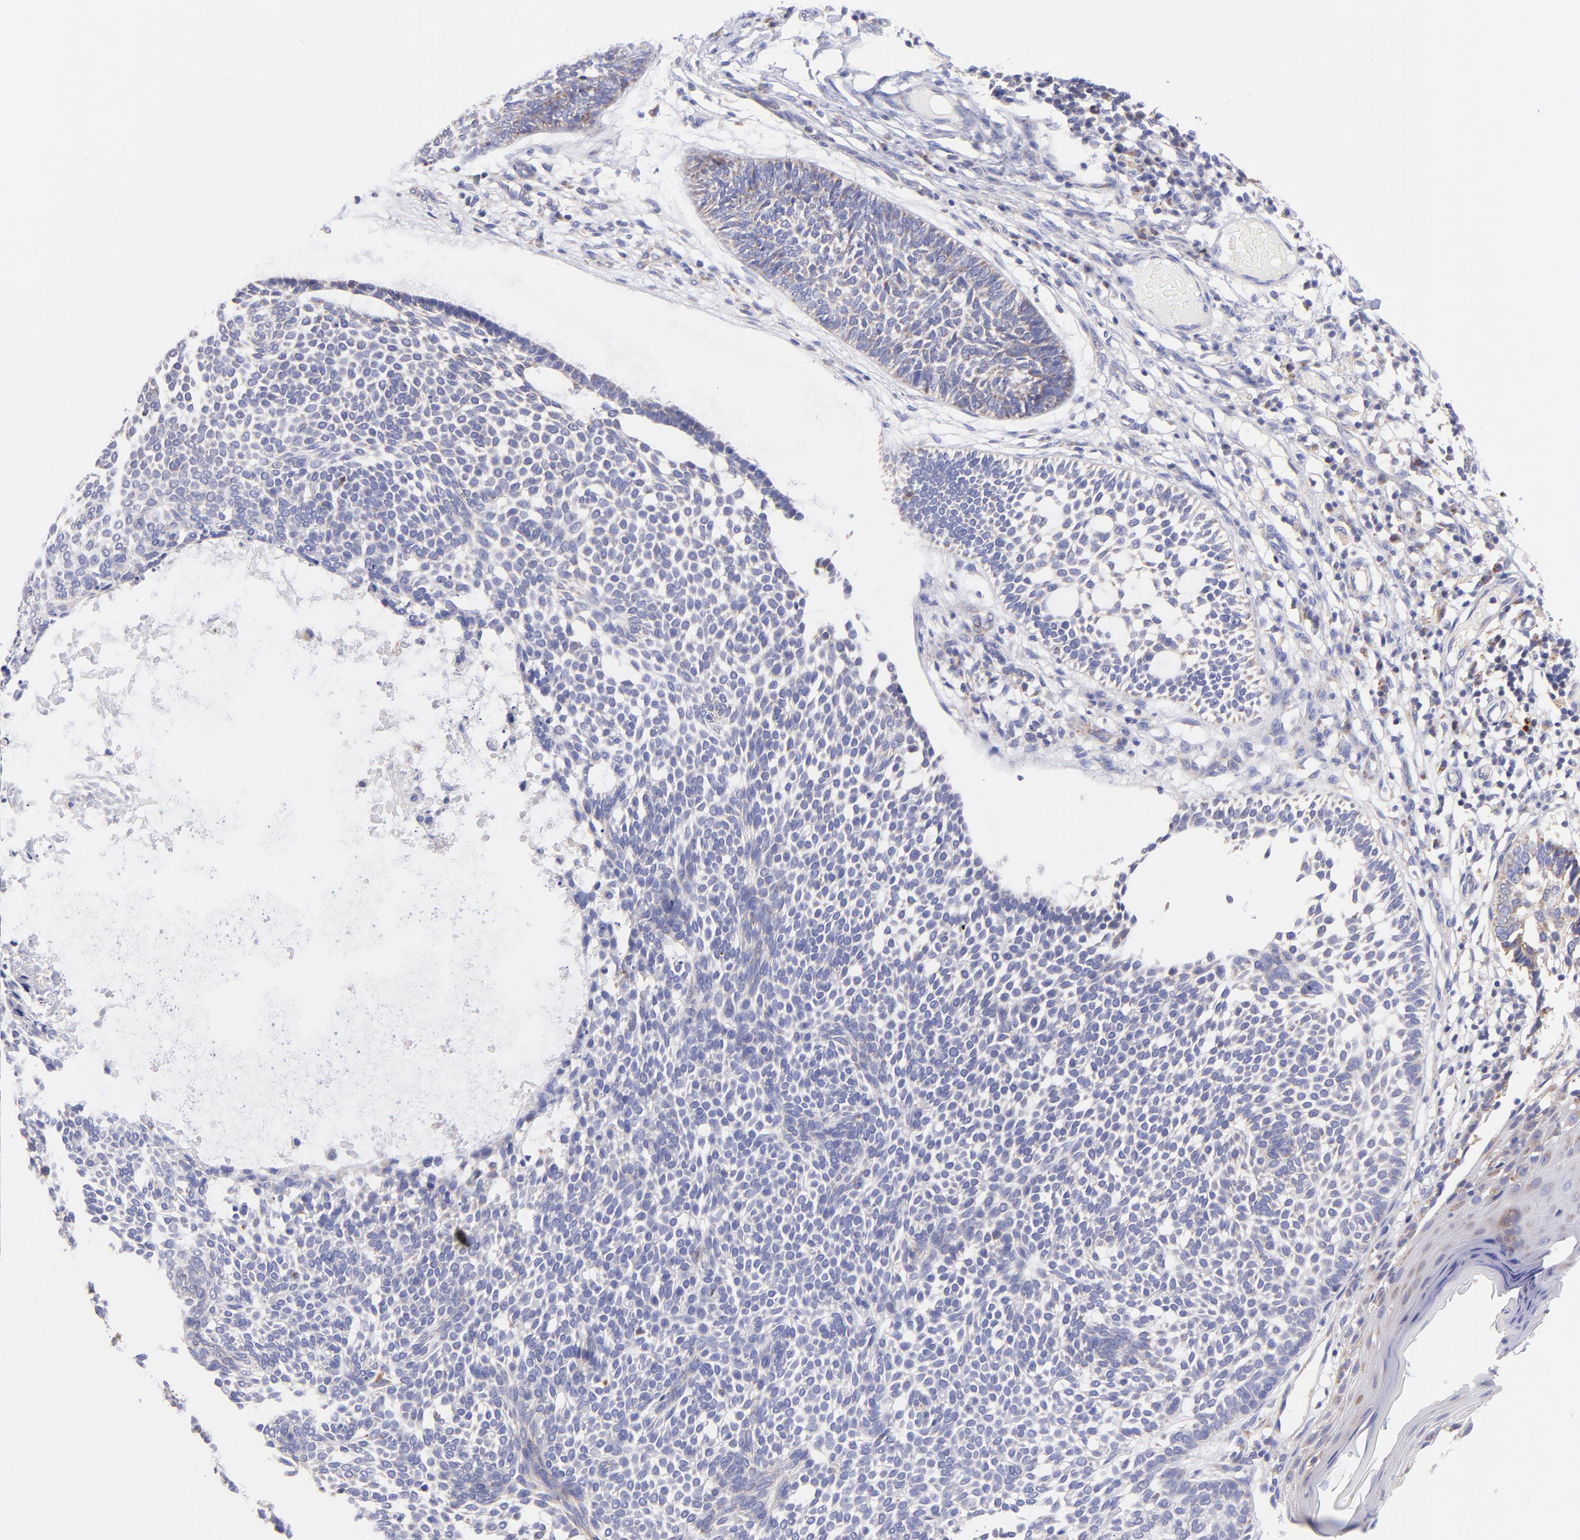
{"staining": {"intensity": "weak", "quantity": "<25%", "location": "cytoplasmic/membranous"}, "tissue": "skin cancer", "cell_type": "Tumor cells", "image_type": "cancer", "snomed": [{"axis": "morphology", "description": "Basal cell carcinoma"}, {"axis": "topography", "description": "Skin"}], "caption": "A photomicrograph of skin basal cell carcinoma stained for a protein reveals no brown staining in tumor cells.", "gene": "NDUFB7", "patient": {"sex": "male", "age": 87}}